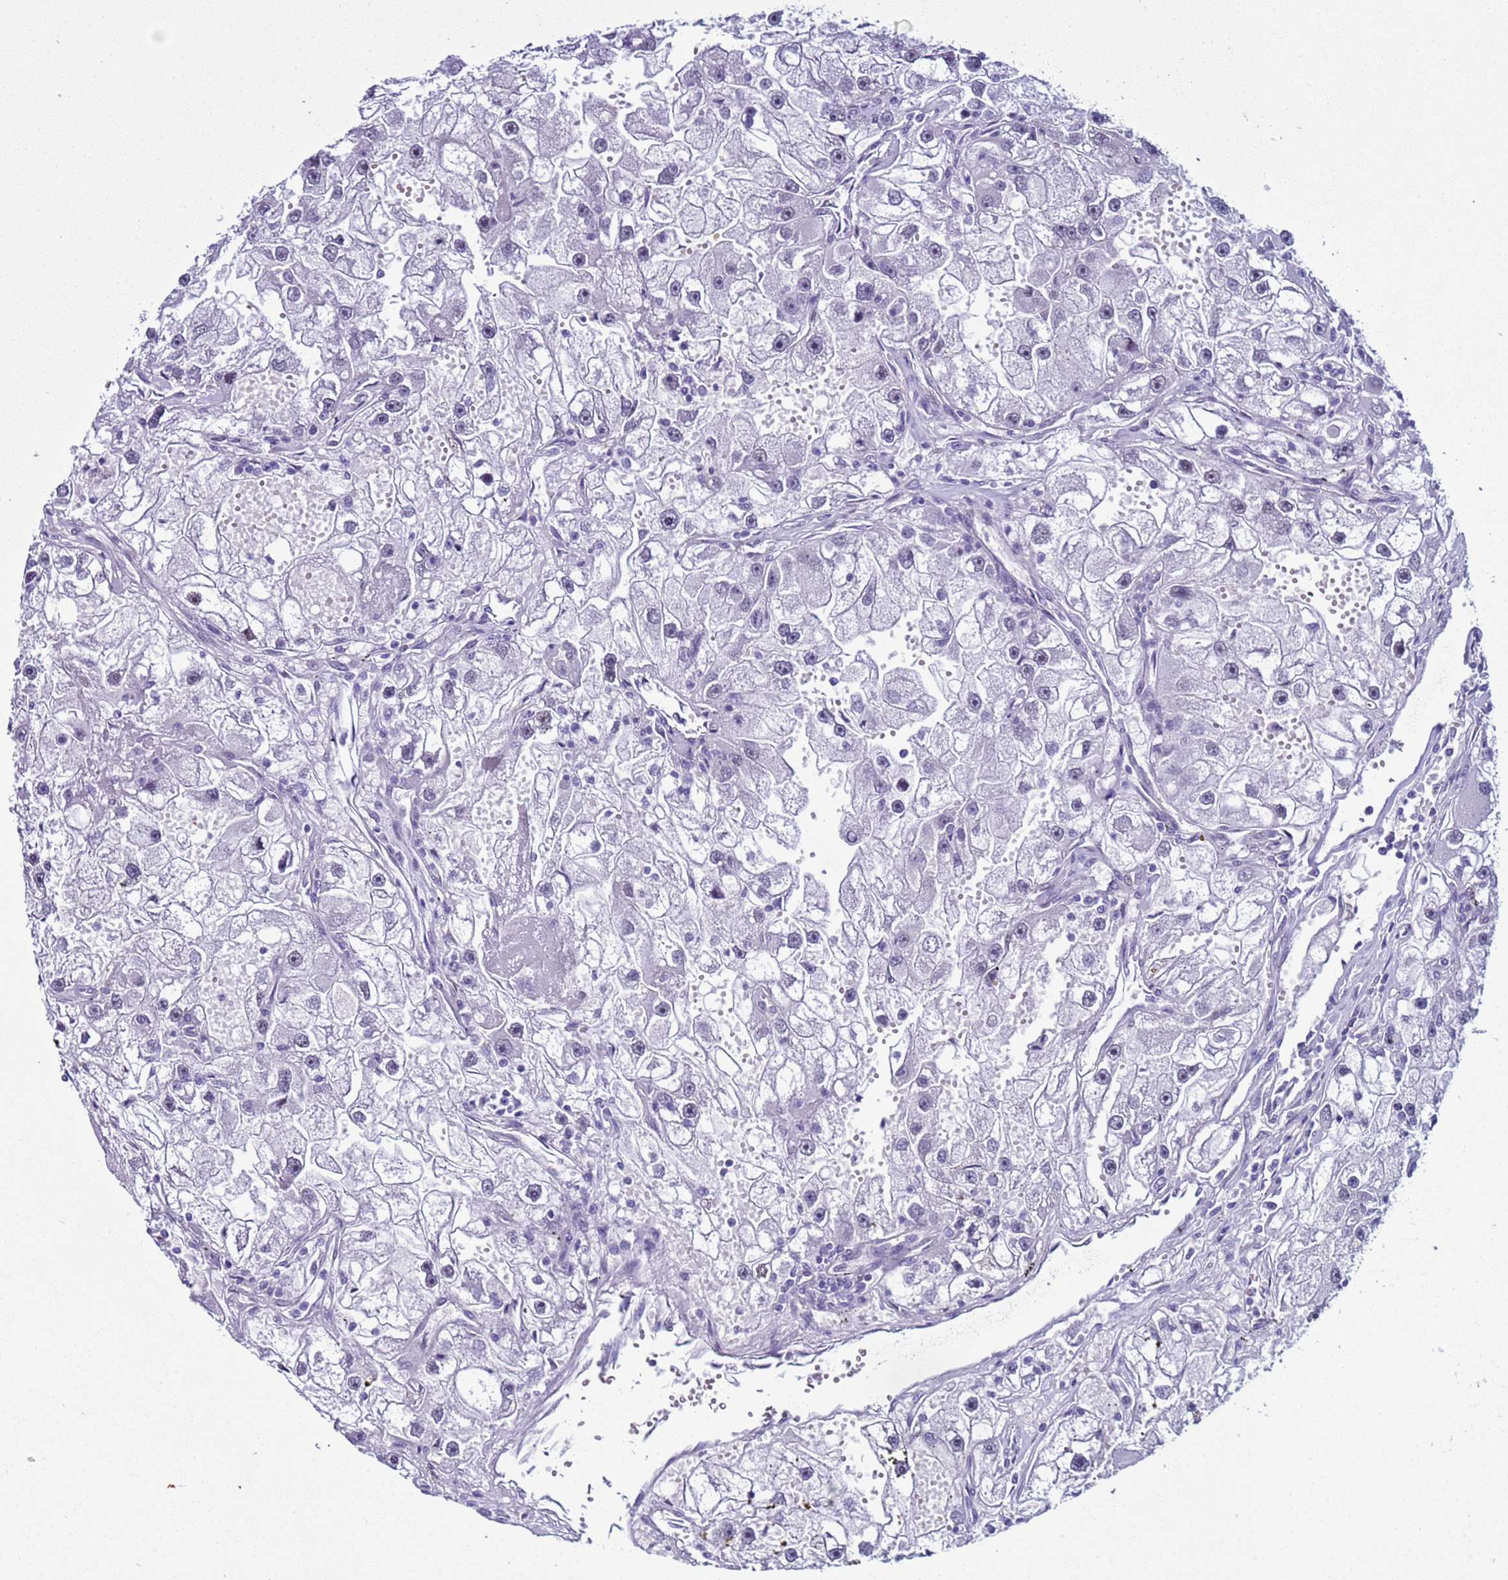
{"staining": {"intensity": "negative", "quantity": "none", "location": "none"}, "tissue": "renal cancer", "cell_type": "Tumor cells", "image_type": "cancer", "snomed": [{"axis": "morphology", "description": "Adenocarcinoma, NOS"}, {"axis": "topography", "description": "Kidney"}], "caption": "The micrograph demonstrates no staining of tumor cells in renal cancer.", "gene": "LRRC10B", "patient": {"sex": "male", "age": 63}}